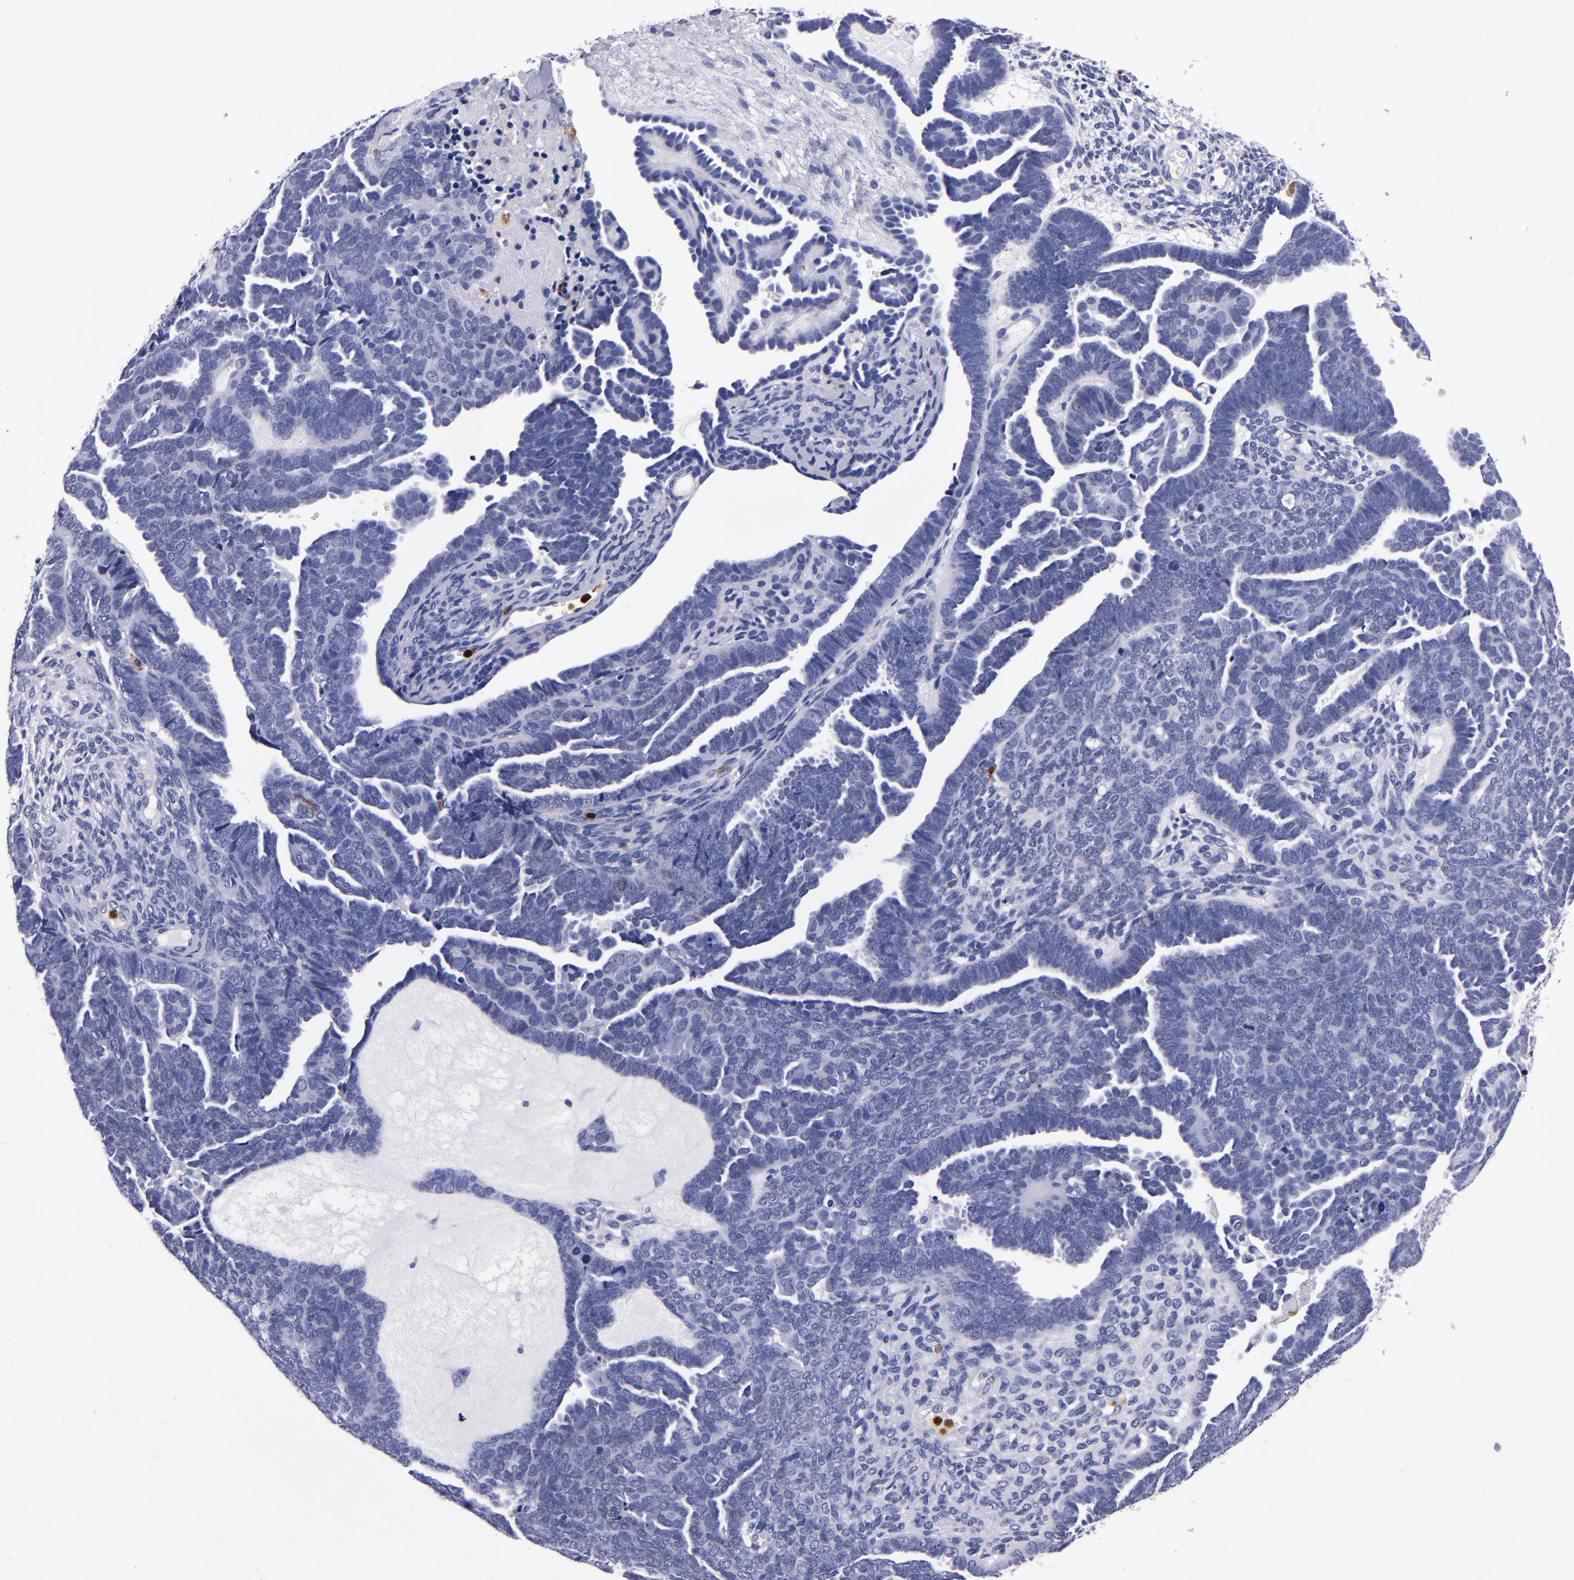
{"staining": {"intensity": "negative", "quantity": "none", "location": "none"}, "tissue": "endometrial cancer", "cell_type": "Tumor cells", "image_type": "cancer", "snomed": [{"axis": "morphology", "description": "Neoplasm, malignant, NOS"}, {"axis": "topography", "description": "Endometrium"}], "caption": "The immunohistochemistry (IHC) micrograph has no significant staining in tumor cells of endometrial cancer tissue. (Stains: DAB (3,3'-diaminobenzidine) immunohistochemistry (IHC) with hematoxylin counter stain, Microscopy: brightfield microscopy at high magnification).", "gene": "S100A8", "patient": {"sex": "female", "age": 74}}